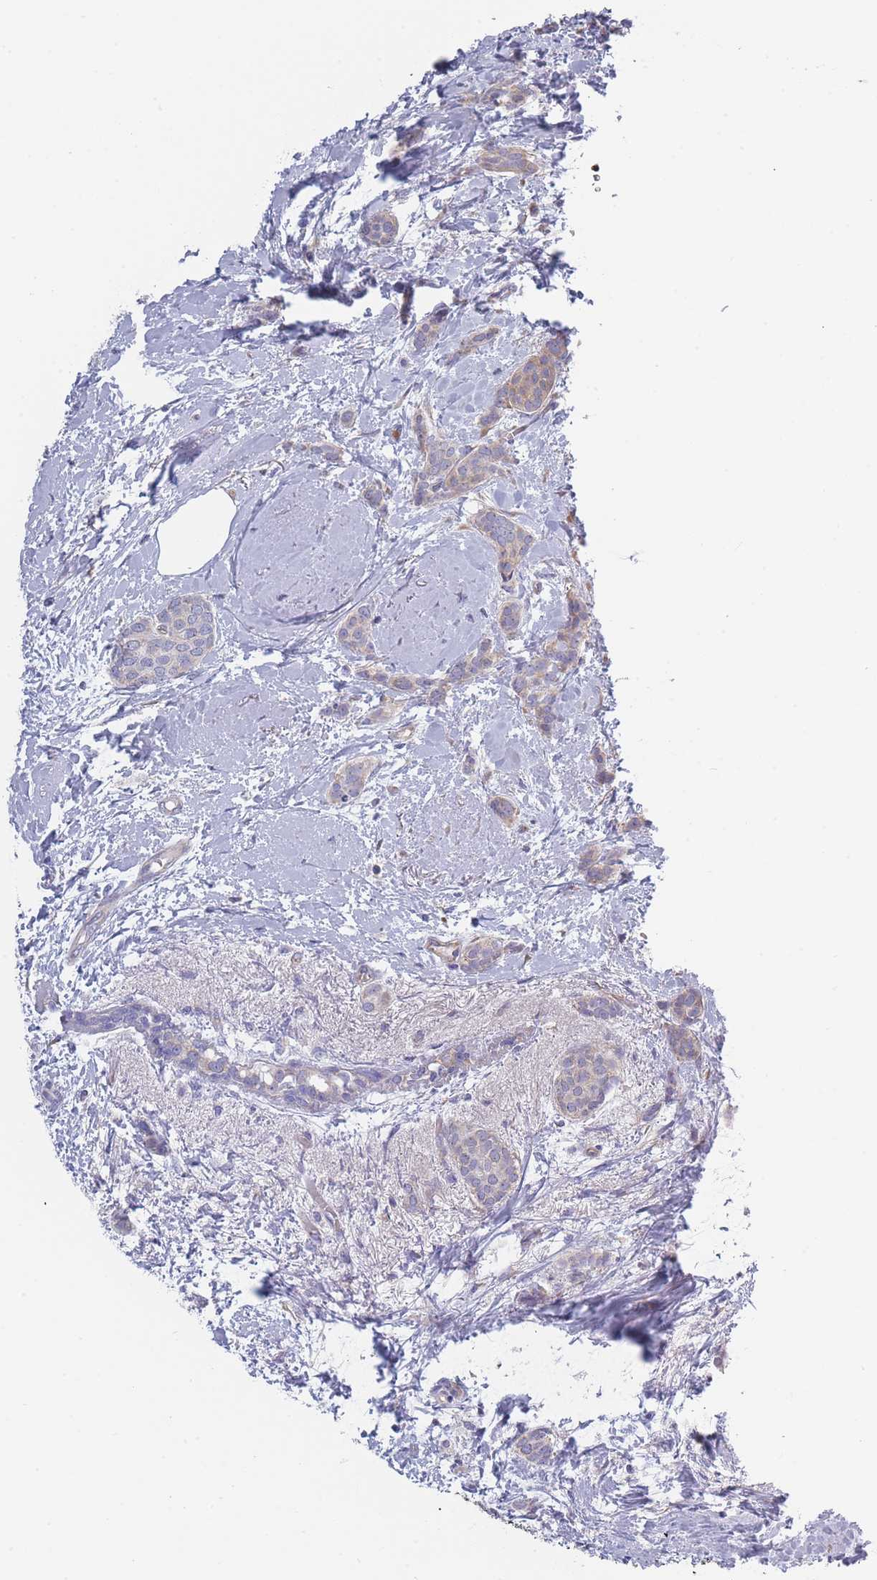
{"staining": {"intensity": "weak", "quantity": "<25%", "location": "cytoplasmic/membranous"}, "tissue": "breast cancer", "cell_type": "Tumor cells", "image_type": "cancer", "snomed": [{"axis": "morphology", "description": "Duct carcinoma"}, {"axis": "topography", "description": "Breast"}], "caption": "Immunohistochemistry (IHC) photomicrograph of neoplastic tissue: infiltrating ductal carcinoma (breast) stained with DAB (3,3'-diaminobenzidine) shows no significant protein positivity in tumor cells.", "gene": "NDUFAF6", "patient": {"sex": "female", "age": 72}}